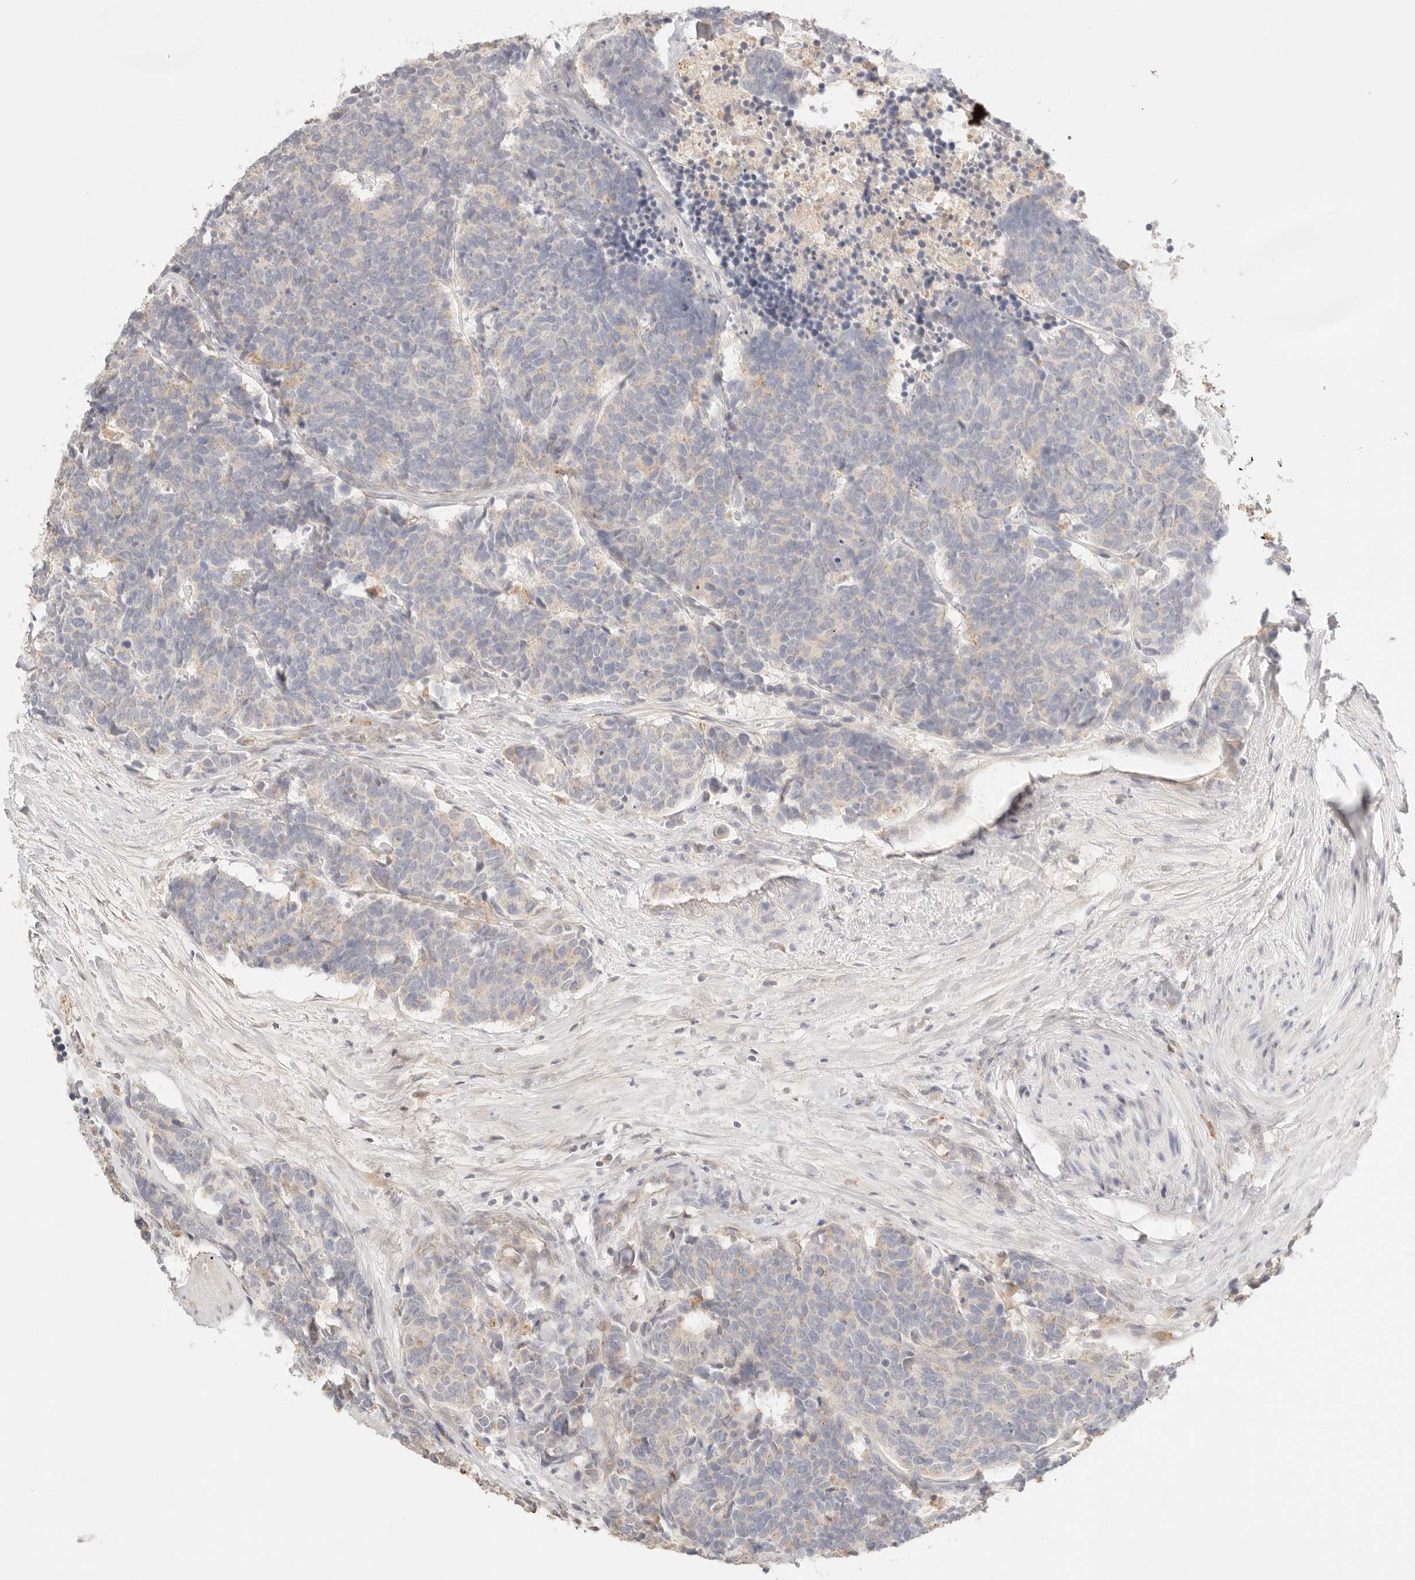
{"staining": {"intensity": "weak", "quantity": "25%-75%", "location": "cytoplasmic/membranous"}, "tissue": "carcinoid", "cell_type": "Tumor cells", "image_type": "cancer", "snomed": [{"axis": "morphology", "description": "Carcinoma, NOS"}, {"axis": "morphology", "description": "Carcinoid, malignant, NOS"}, {"axis": "topography", "description": "Urinary bladder"}], "caption": "Carcinoid stained with DAB IHC displays low levels of weak cytoplasmic/membranous positivity in approximately 25%-75% of tumor cells. The protein of interest is stained brown, and the nuclei are stained in blue (DAB IHC with brightfield microscopy, high magnification).", "gene": "CEP120", "patient": {"sex": "male", "age": 57}}